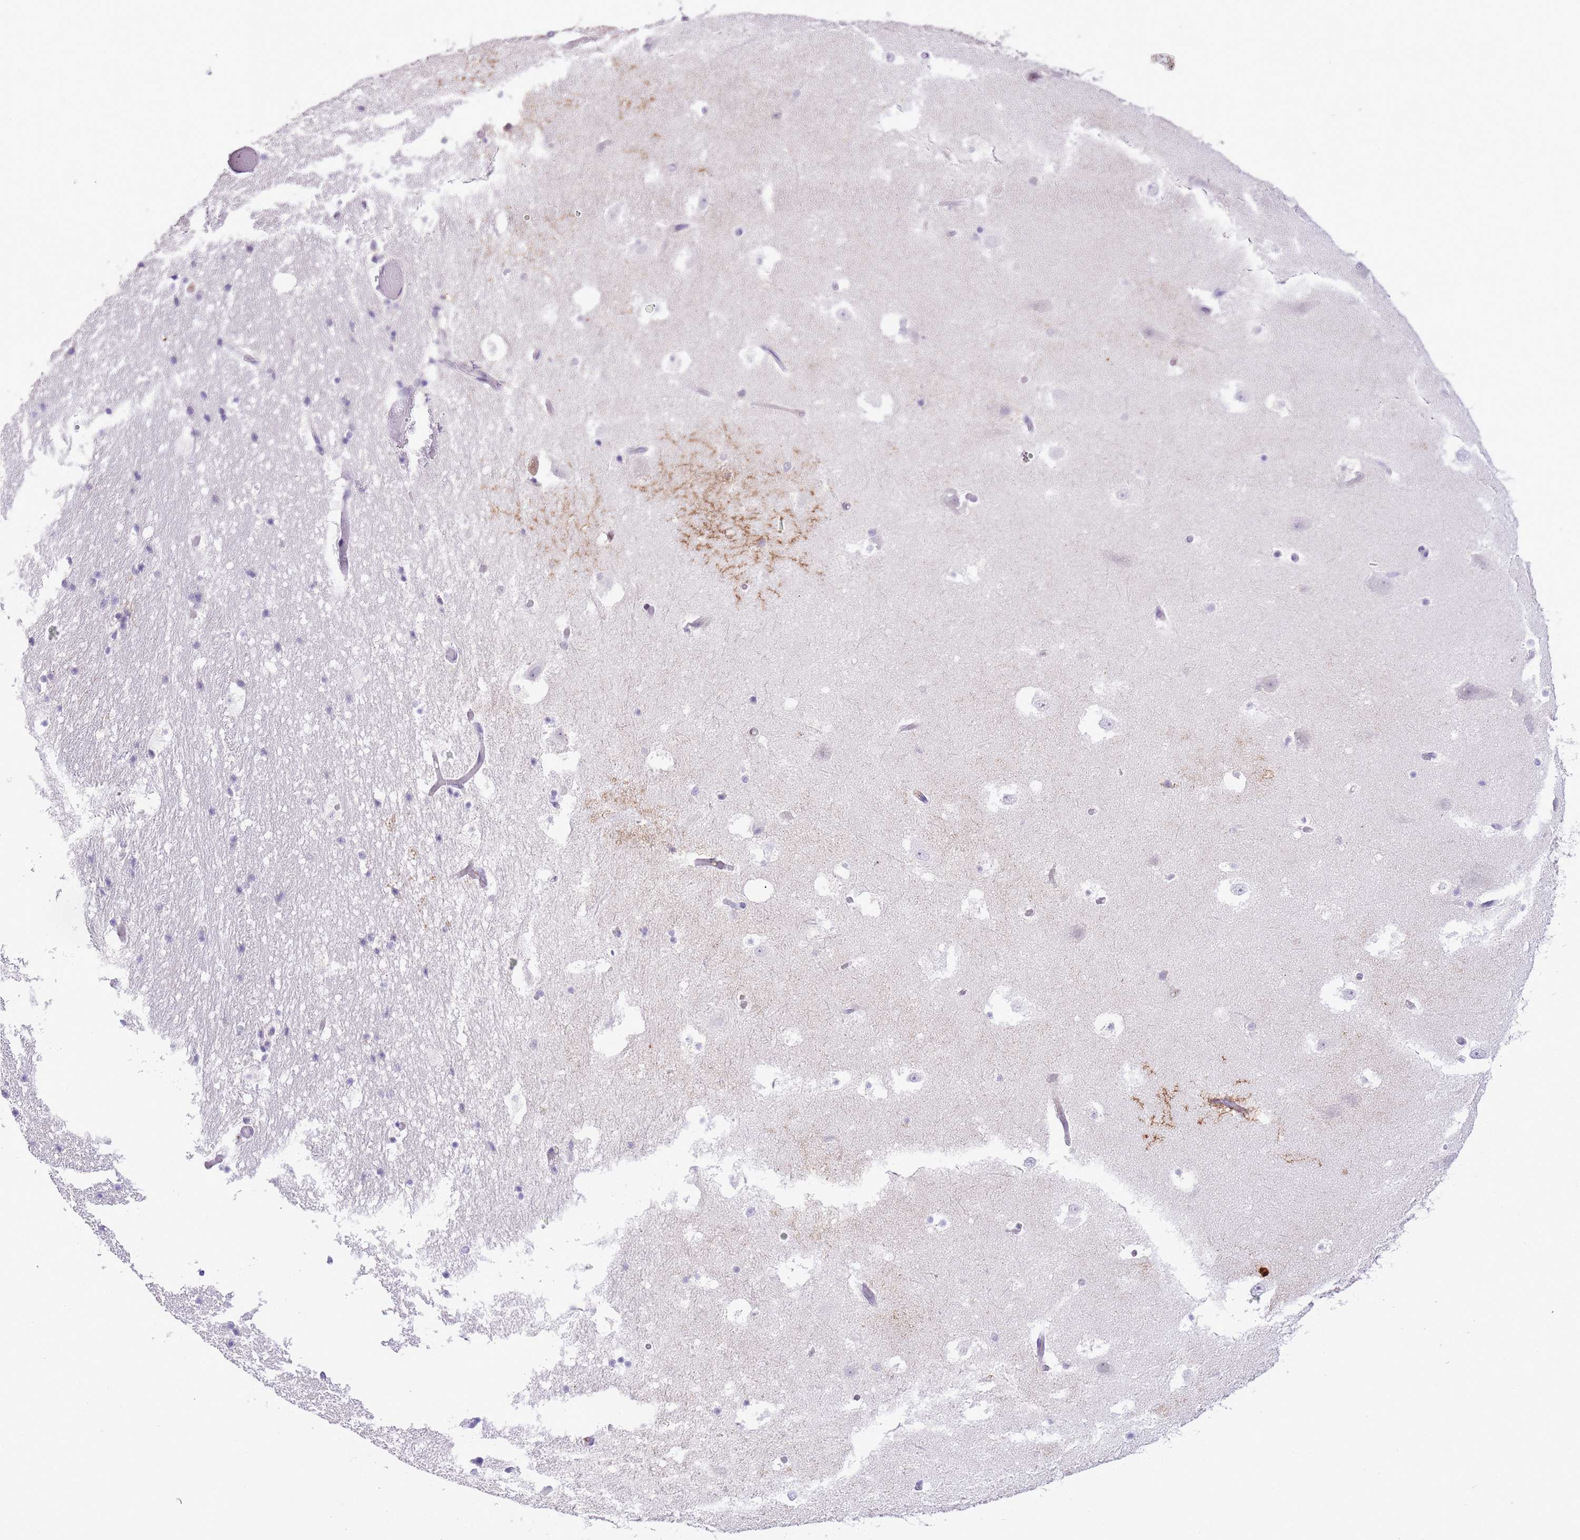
{"staining": {"intensity": "negative", "quantity": "none", "location": "none"}, "tissue": "hippocampus", "cell_type": "Glial cells", "image_type": "normal", "snomed": [{"axis": "morphology", "description": "Normal tissue, NOS"}, {"axis": "topography", "description": "Hippocampus"}], "caption": "Hippocampus stained for a protein using immunohistochemistry exhibits no positivity glial cells.", "gene": "MIDN", "patient": {"sex": "female", "age": 52}}